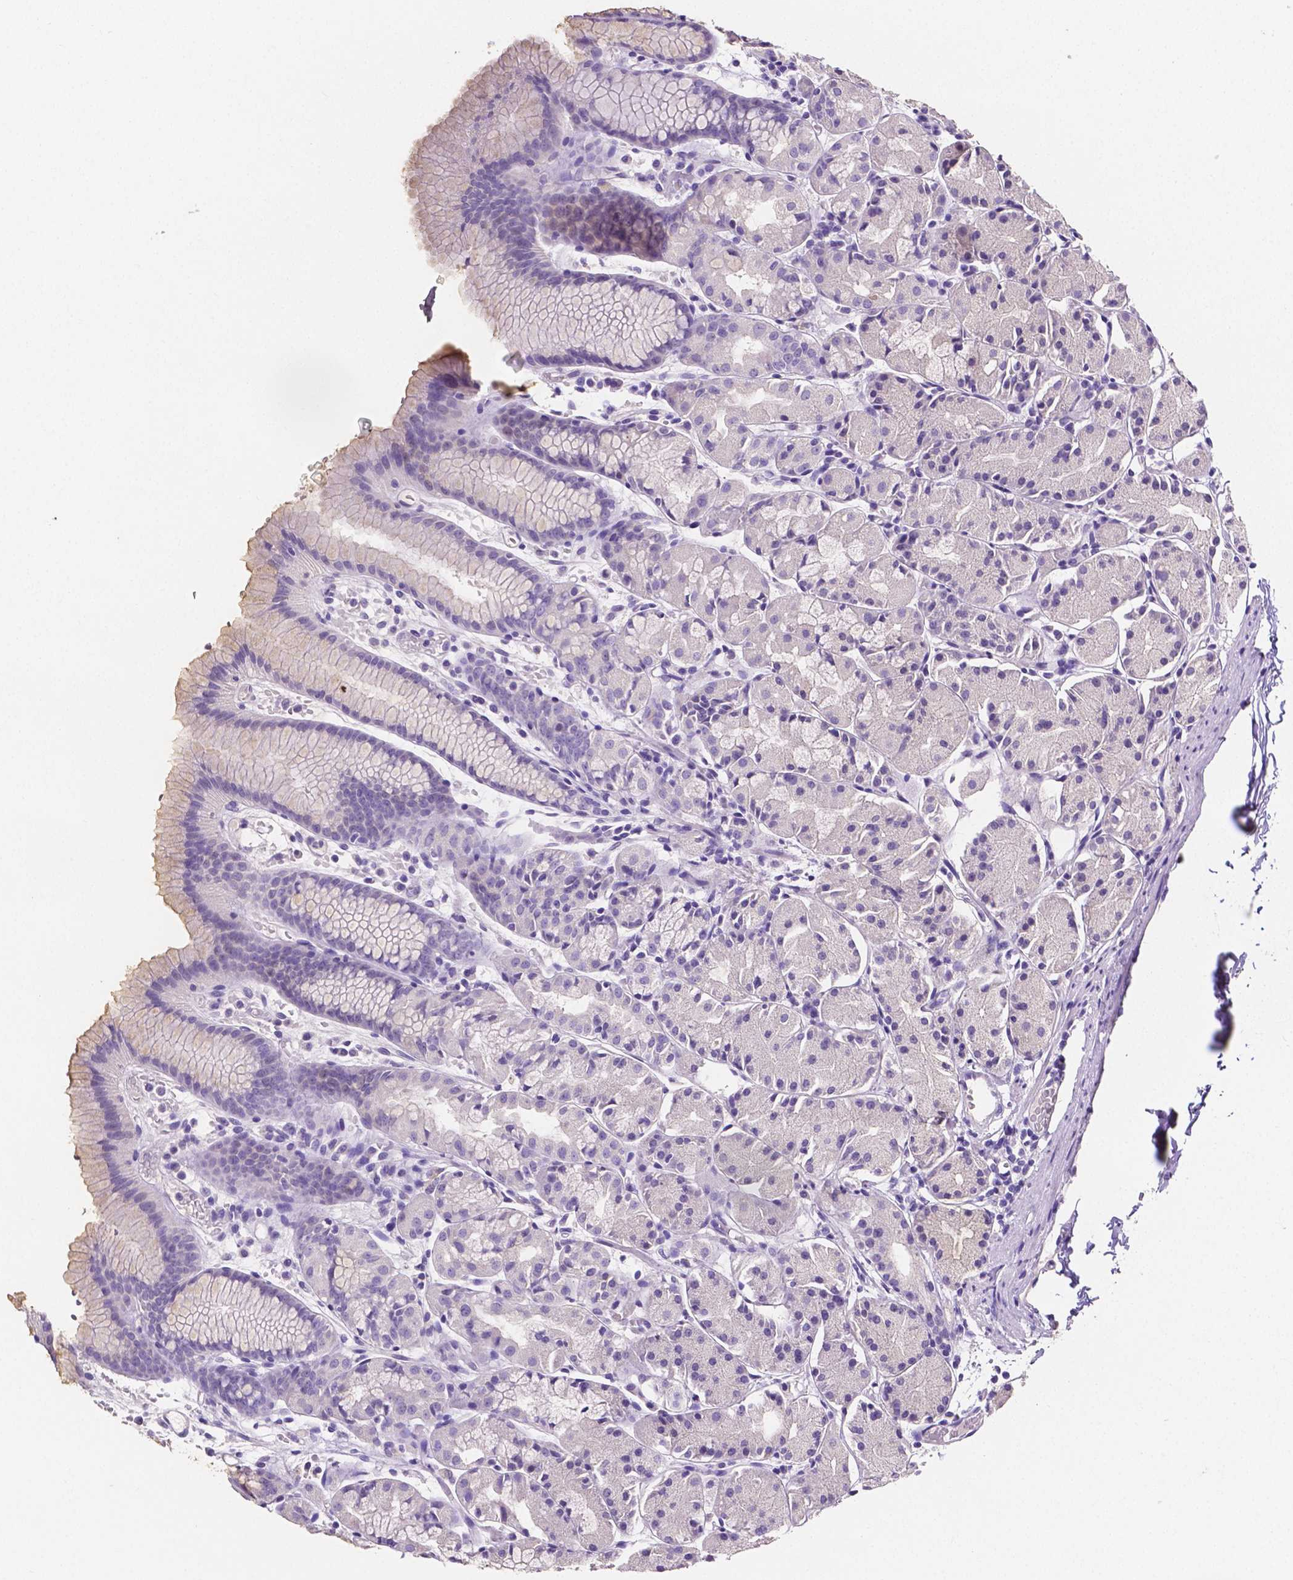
{"staining": {"intensity": "weak", "quantity": "<25%", "location": "cytoplasmic/membranous"}, "tissue": "stomach", "cell_type": "Glandular cells", "image_type": "normal", "snomed": [{"axis": "morphology", "description": "Normal tissue, NOS"}, {"axis": "topography", "description": "Stomach, upper"}], "caption": "Immunohistochemical staining of normal human stomach exhibits no significant positivity in glandular cells.", "gene": "SLC22A2", "patient": {"sex": "male", "age": 47}}